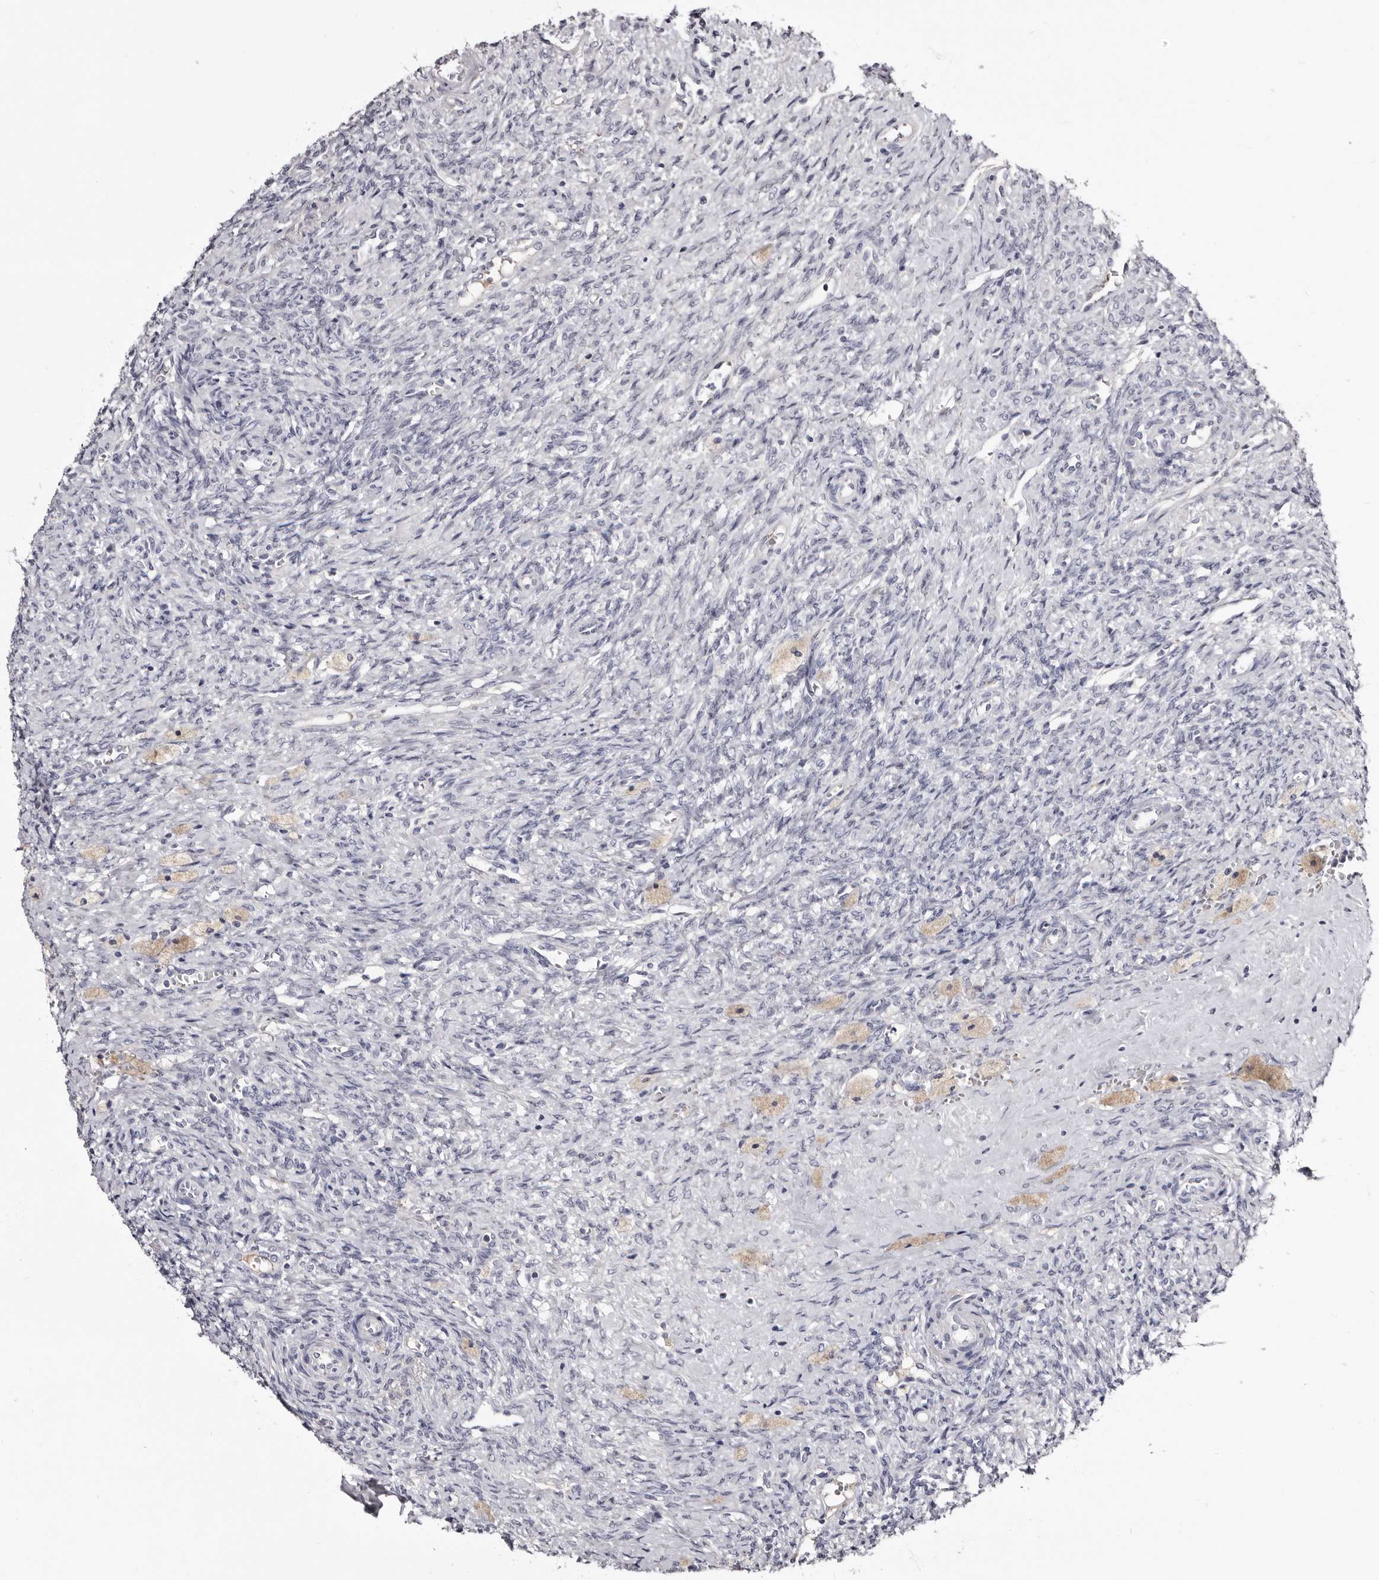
{"staining": {"intensity": "strong", "quantity": ">75%", "location": "cytoplasmic/membranous"}, "tissue": "ovary", "cell_type": "Follicle cells", "image_type": "normal", "snomed": [{"axis": "morphology", "description": "Normal tissue, NOS"}, {"axis": "topography", "description": "Ovary"}], "caption": "An image of human ovary stained for a protein exhibits strong cytoplasmic/membranous brown staining in follicle cells.", "gene": "BPGM", "patient": {"sex": "female", "age": 41}}